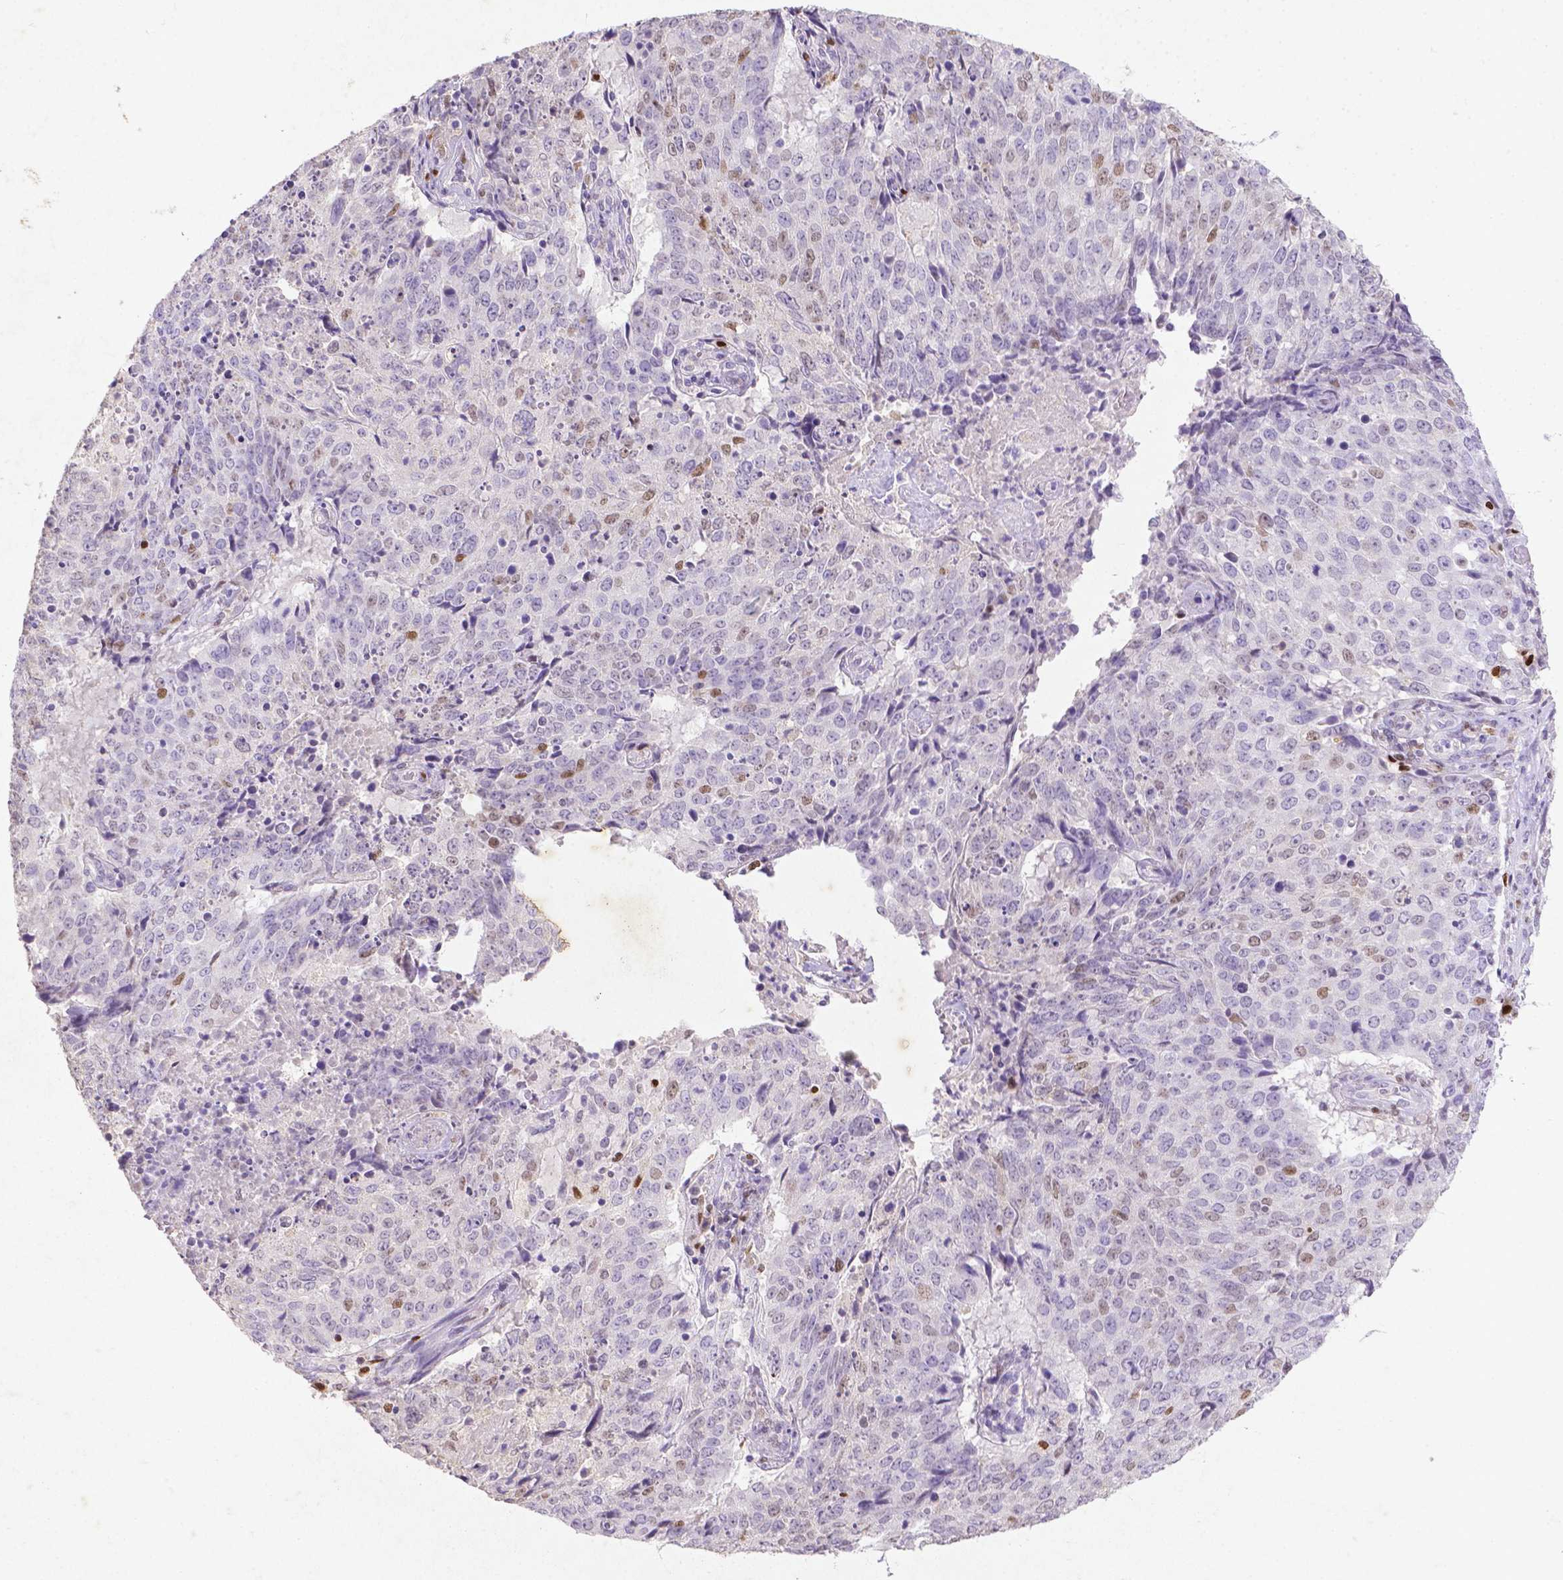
{"staining": {"intensity": "moderate", "quantity": "<25%", "location": "nuclear"}, "tissue": "lung cancer", "cell_type": "Tumor cells", "image_type": "cancer", "snomed": [{"axis": "morphology", "description": "Normal tissue, NOS"}, {"axis": "morphology", "description": "Squamous cell carcinoma, NOS"}, {"axis": "topography", "description": "Bronchus"}, {"axis": "topography", "description": "Lung"}], "caption": "Protein analysis of lung cancer (squamous cell carcinoma) tissue reveals moderate nuclear expression in about <25% of tumor cells. The staining was performed using DAB to visualize the protein expression in brown, while the nuclei were stained in blue with hematoxylin (Magnification: 20x).", "gene": "CDKN1A", "patient": {"sex": "male", "age": 64}}